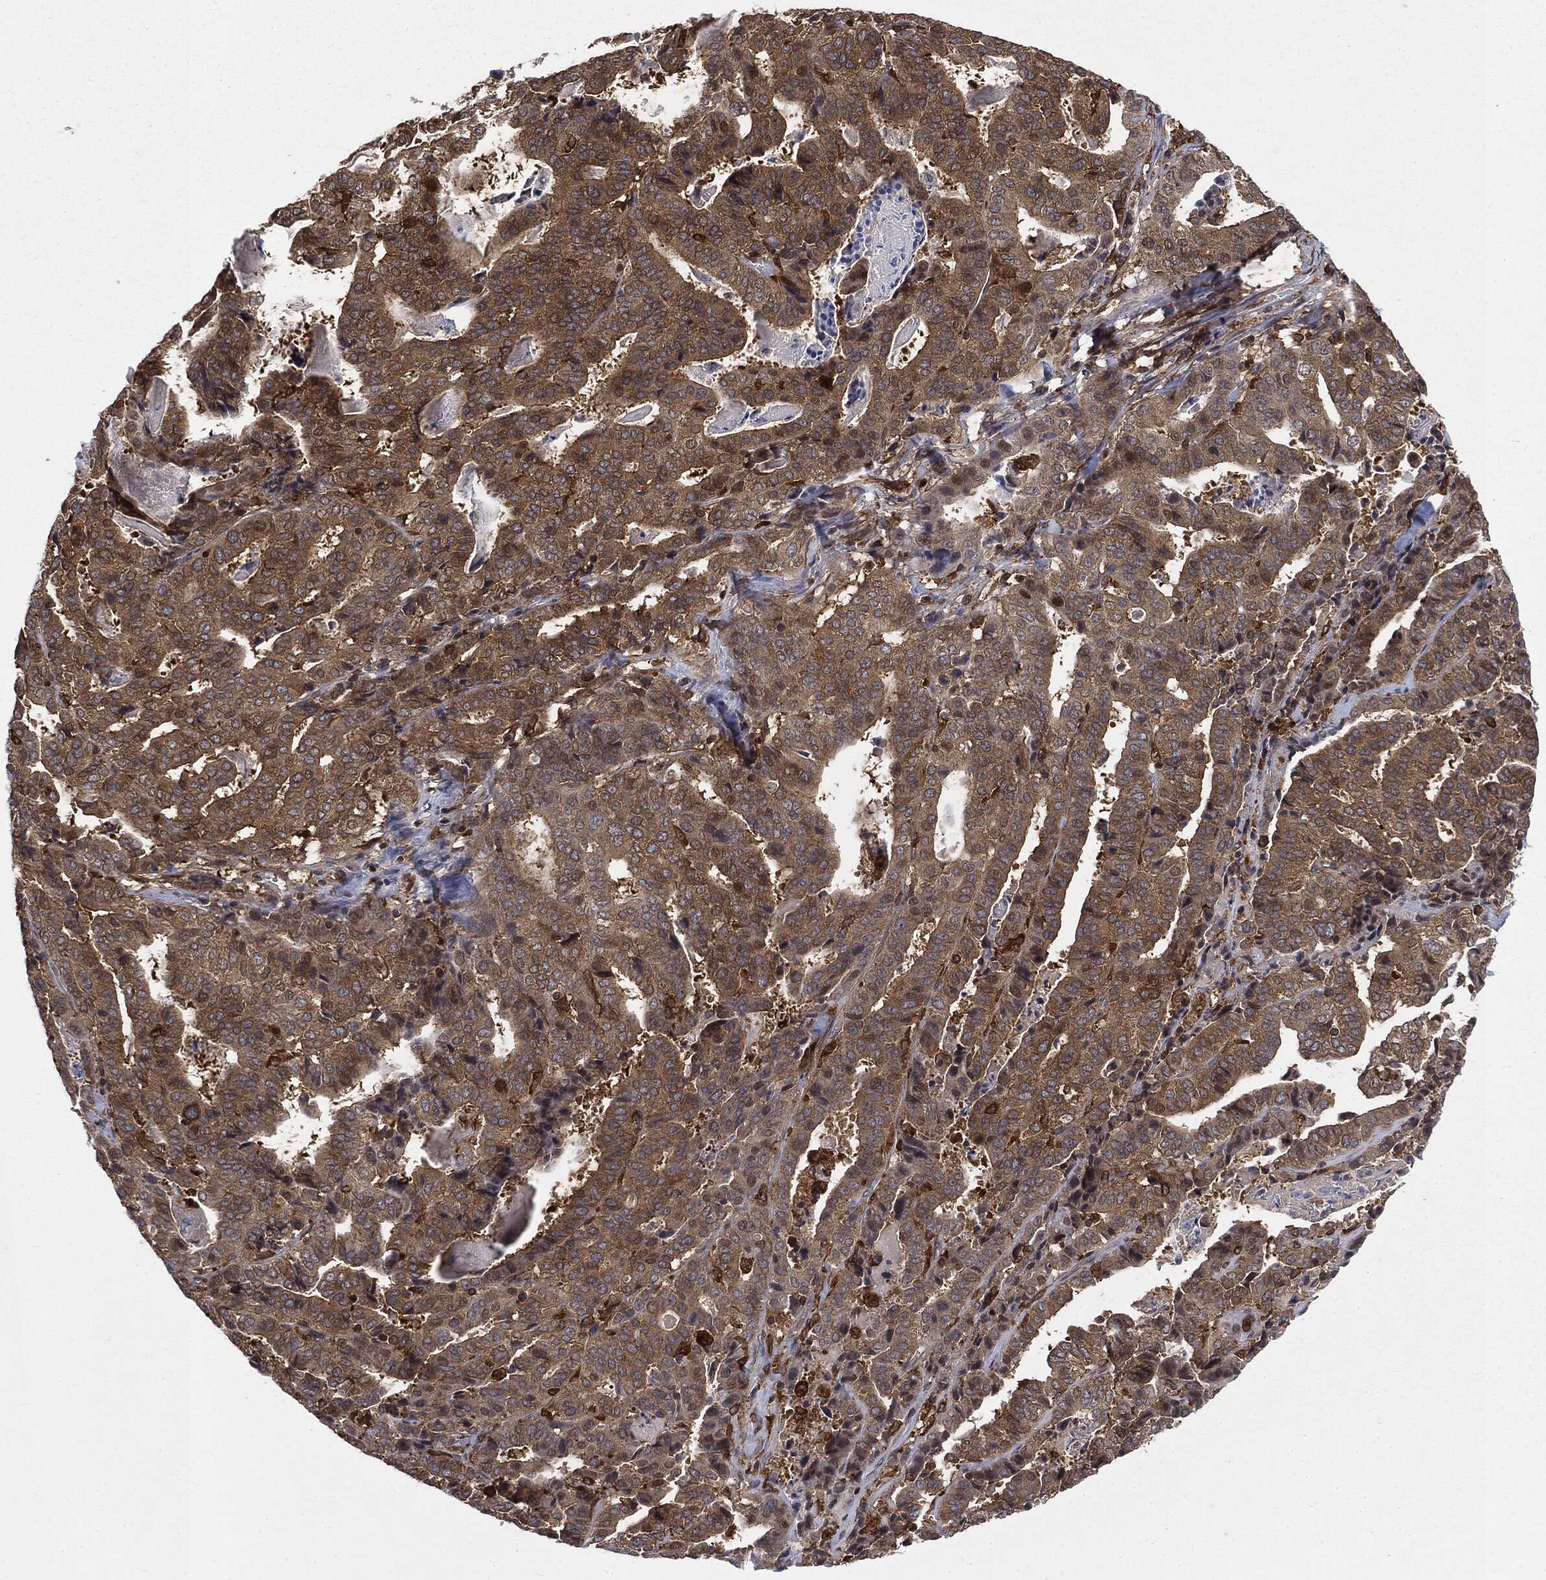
{"staining": {"intensity": "strong", "quantity": ">75%", "location": "cytoplasmic/membranous"}, "tissue": "stomach cancer", "cell_type": "Tumor cells", "image_type": "cancer", "snomed": [{"axis": "morphology", "description": "Adenocarcinoma, NOS"}, {"axis": "topography", "description": "Stomach"}], "caption": "Stomach cancer was stained to show a protein in brown. There is high levels of strong cytoplasmic/membranous positivity in about >75% of tumor cells.", "gene": "SNX5", "patient": {"sex": "male", "age": 48}}